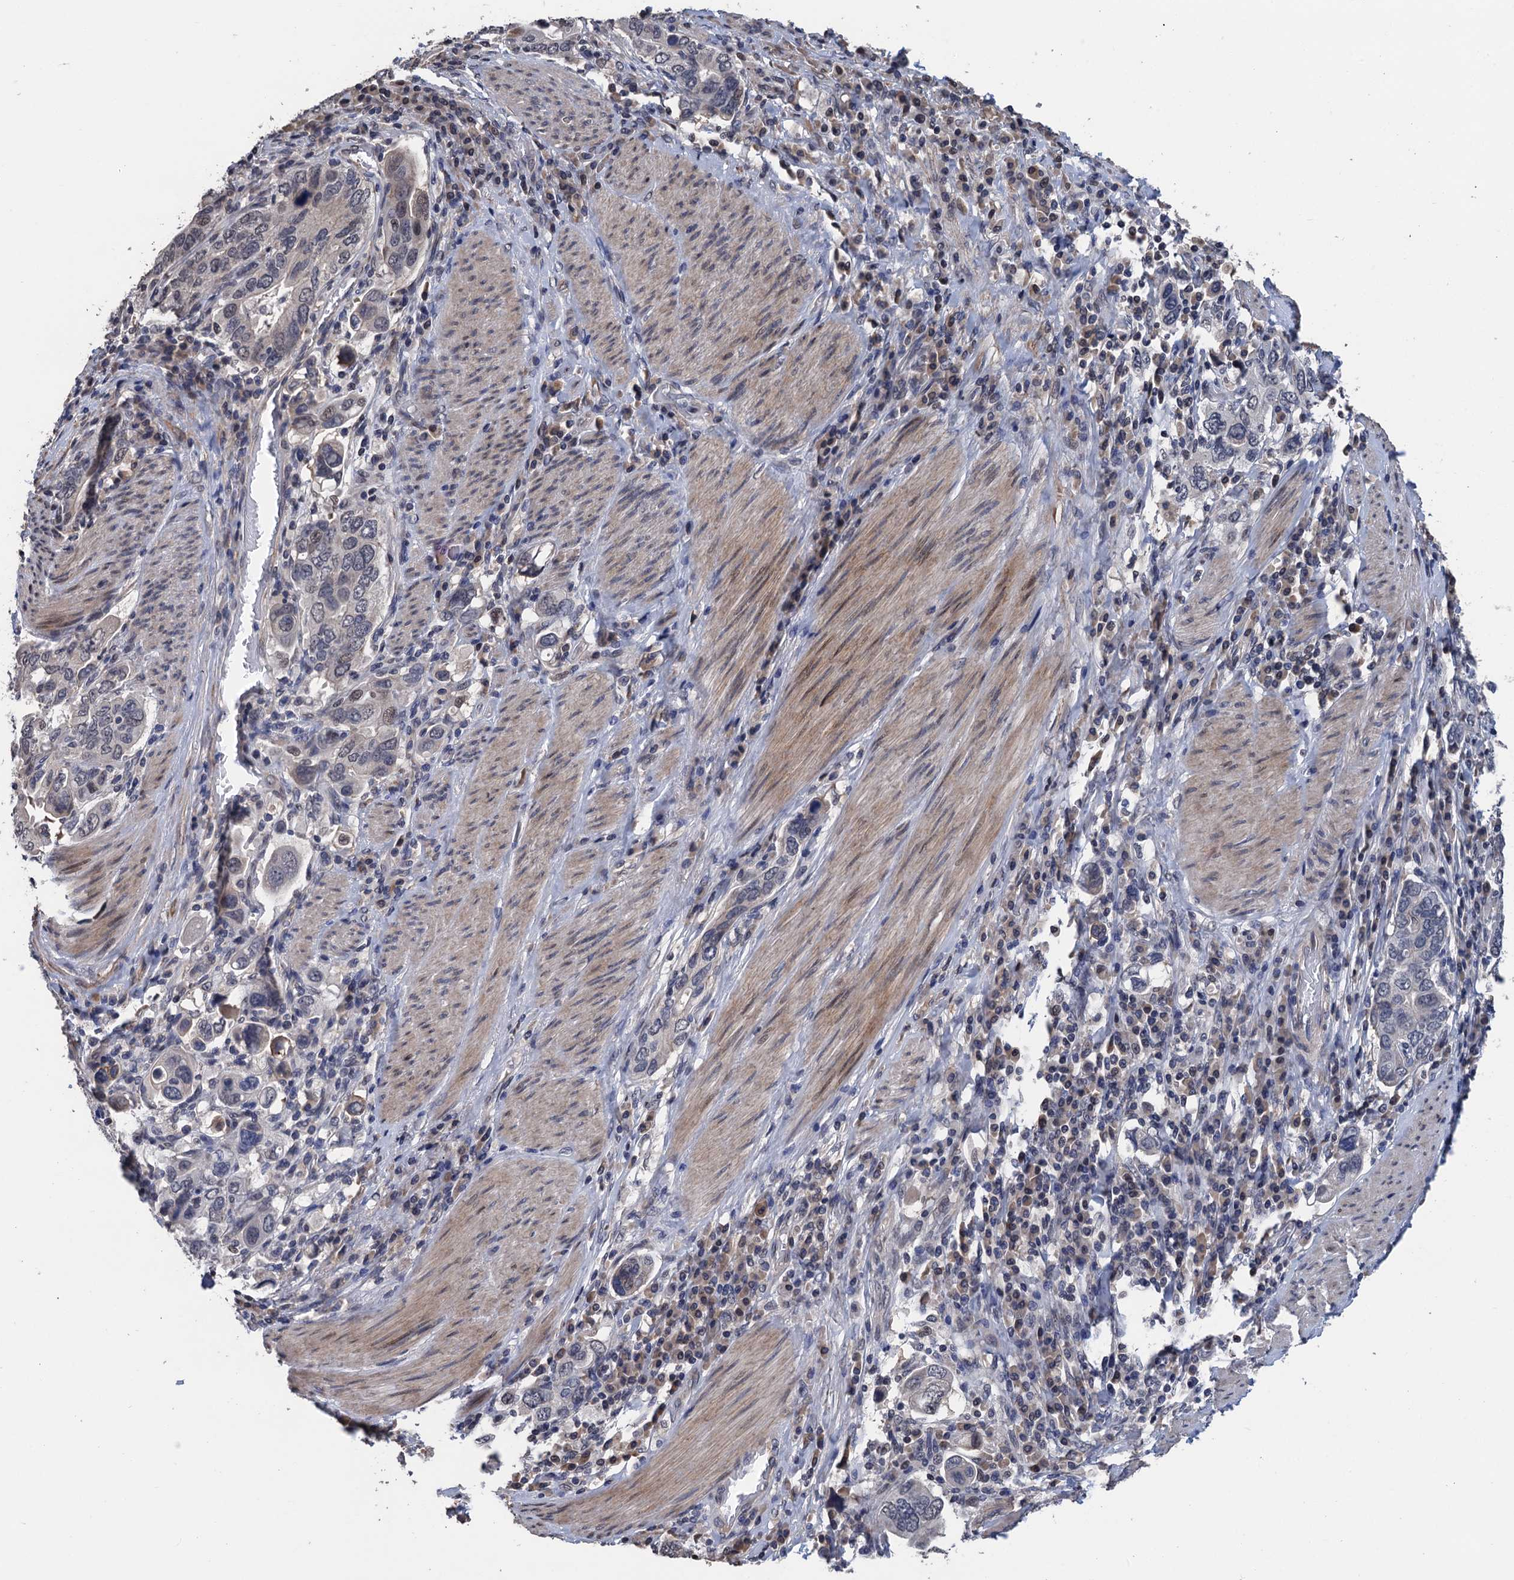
{"staining": {"intensity": "negative", "quantity": "none", "location": "none"}, "tissue": "stomach cancer", "cell_type": "Tumor cells", "image_type": "cancer", "snomed": [{"axis": "morphology", "description": "Adenocarcinoma, NOS"}, {"axis": "topography", "description": "Stomach, upper"}], "caption": "Immunohistochemistry micrograph of human adenocarcinoma (stomach) stained for a protein (brown), which shows no staining in tumor cells. (IHC, brightfield microscopy, high magnification).", "gene": "ART5", "patient": {"sex": "male", "age": 62}}